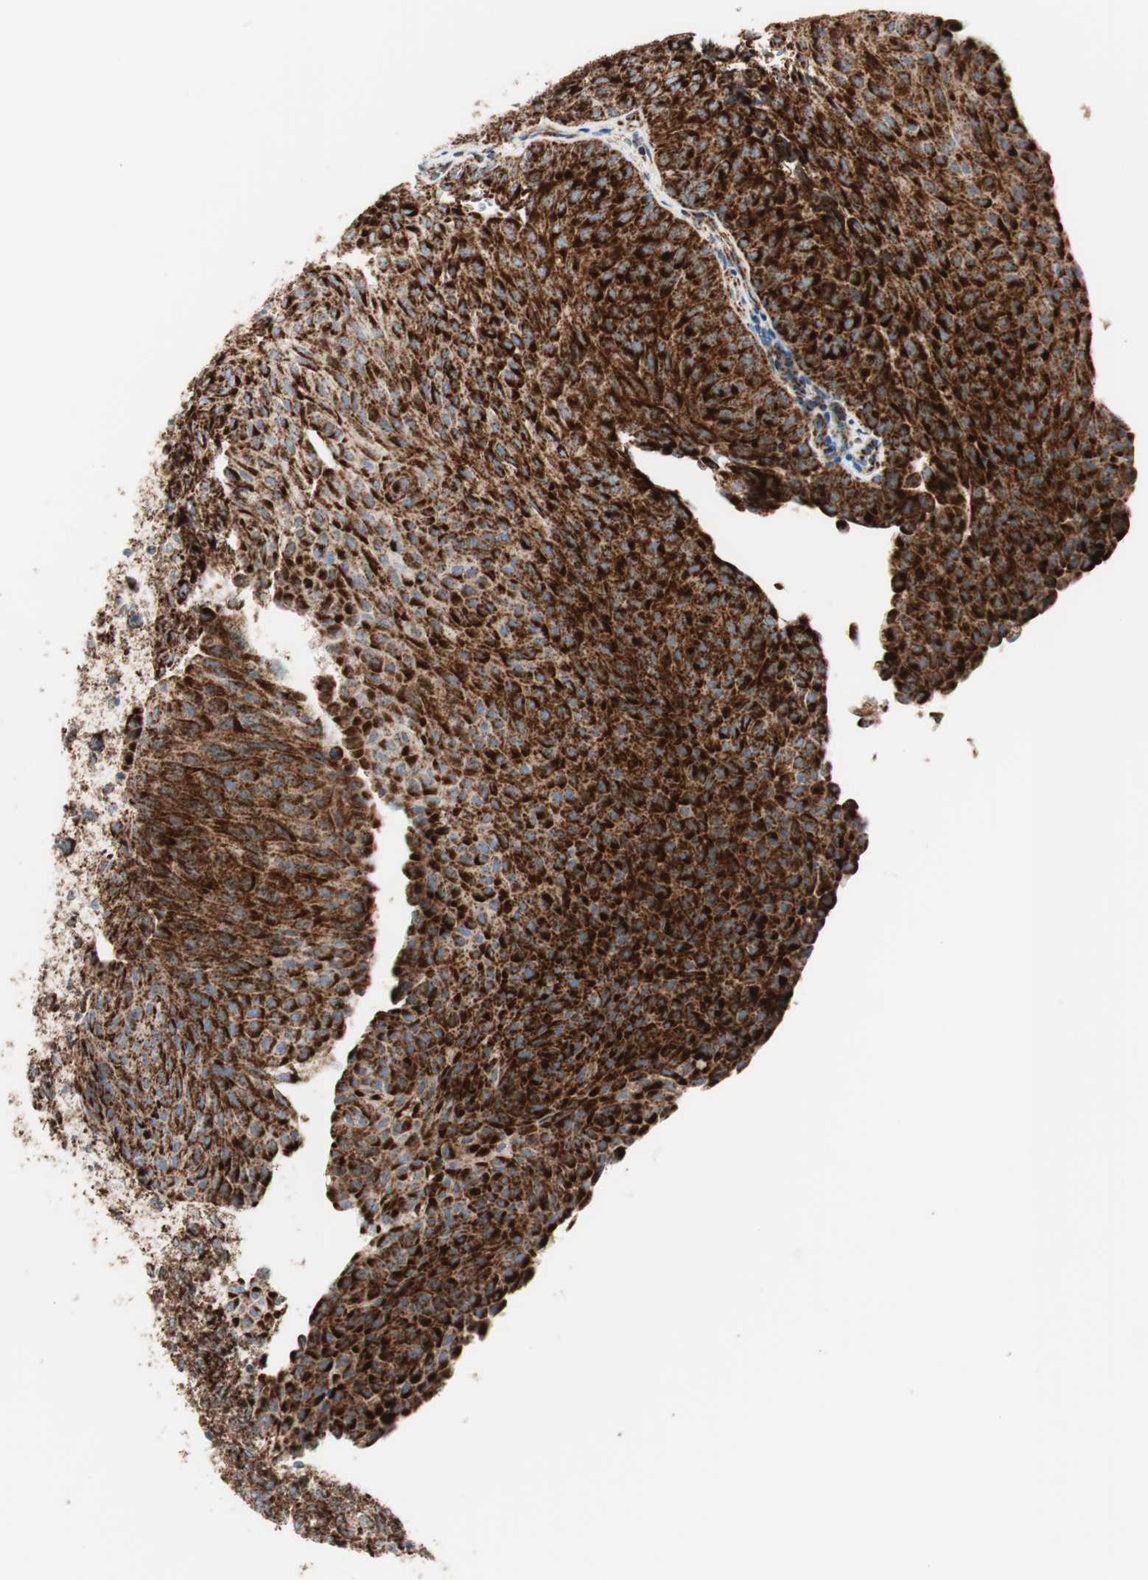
{"staining": {"intensity": "strong", "quantity": ">75%", "location": "cytoplasmic/membranous"}, "tissue": "urothelial cancer", "cell_type": "Tumor cells", "image_type": "cancer", "snomed": [{"axis": "morphology", "description": "Urothelial carcinoma, Low grade"}, {"axis": "topography", "description": "Urinary bladder"}], "caption": "Urothelial cancer stained for a protein exhibits strong cytoplasmic/membranous positivity in tumor cells. (IHC, brightfield microscopy, high magnification).", "gene": "TOMM20", "patient": {"sex": "male", "age": 78}}